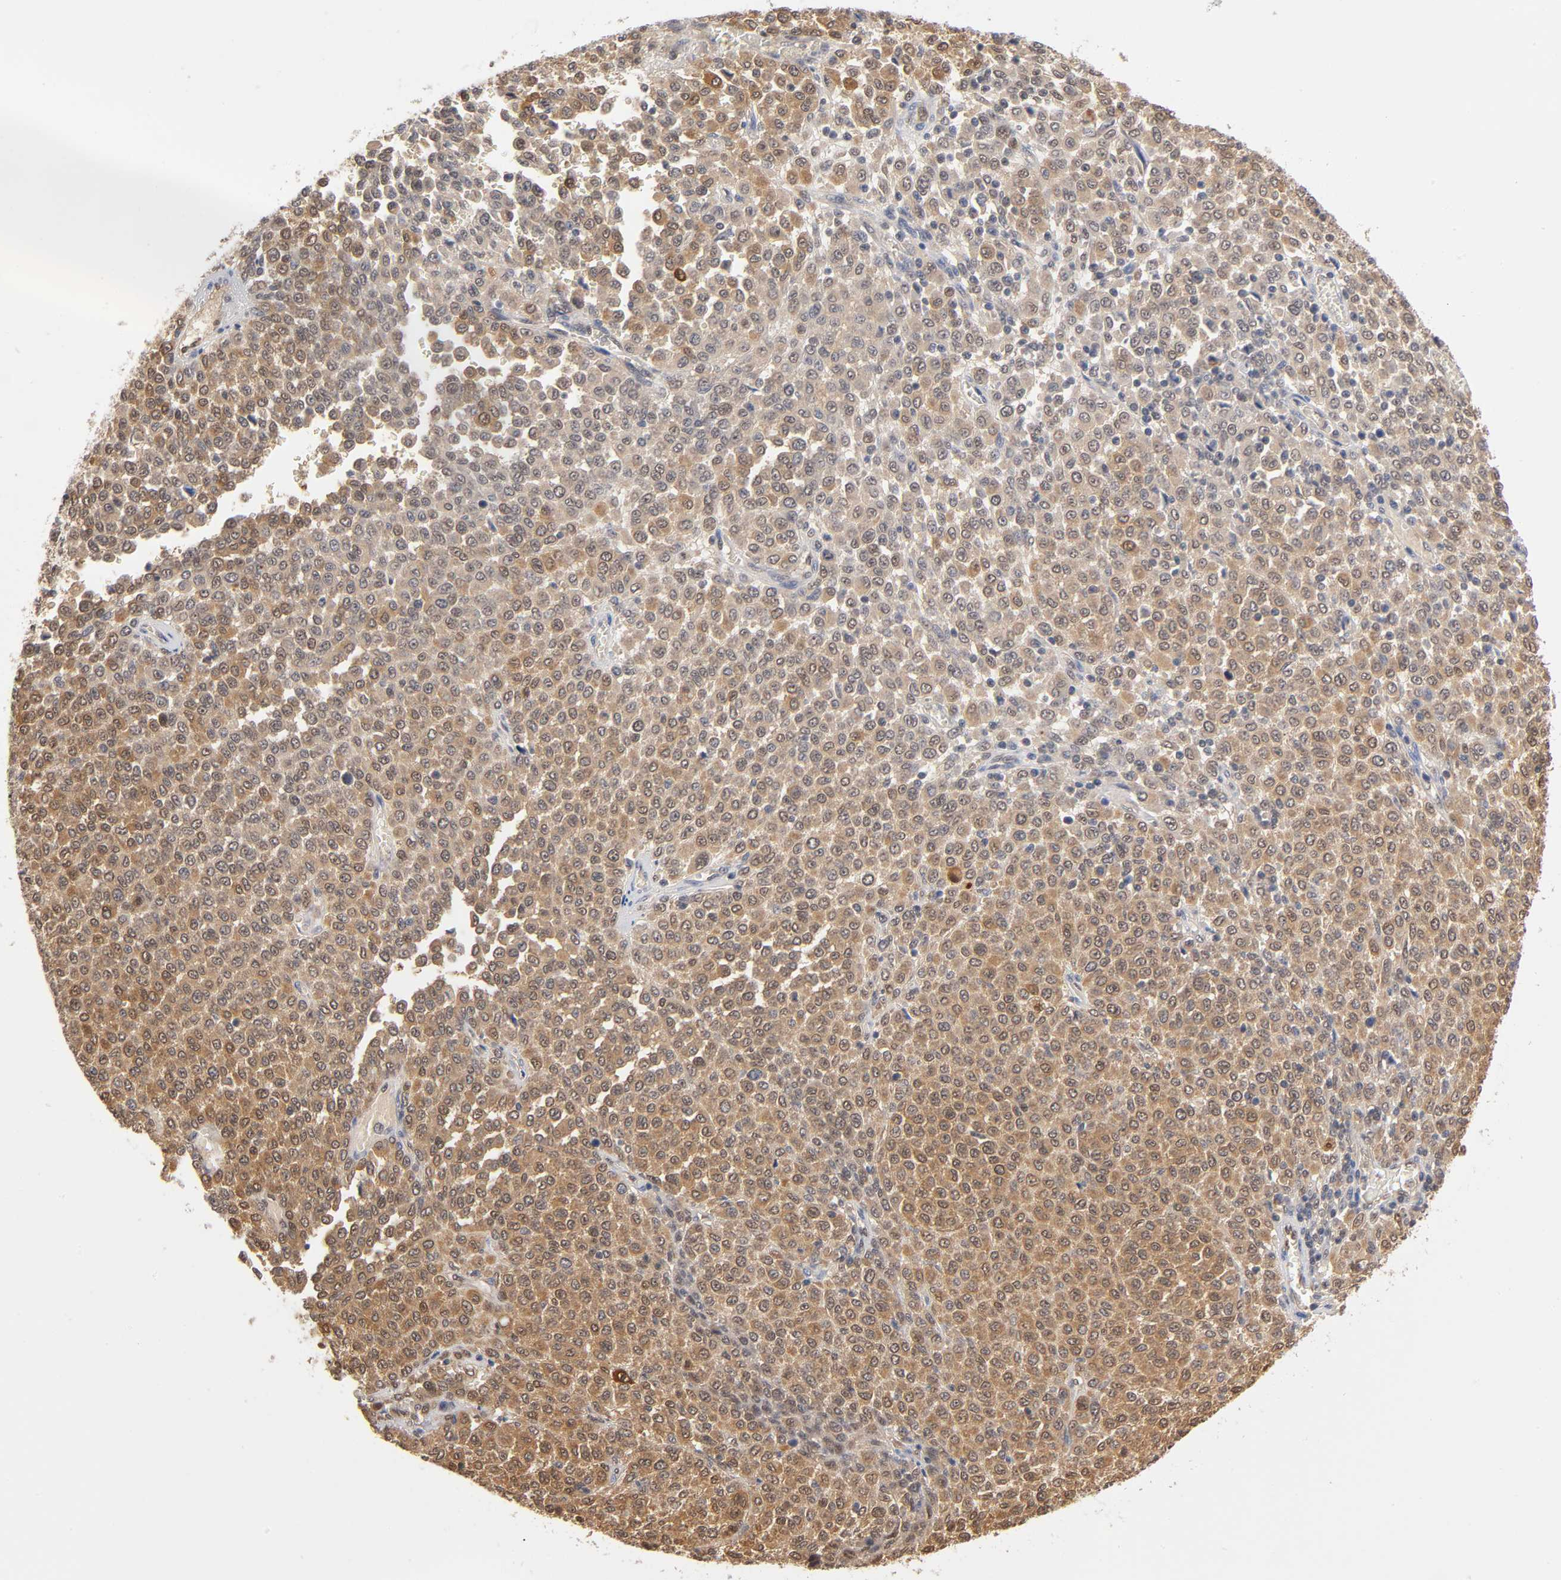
{"staining": {"intensity": "strong", "quantity": ">75%", "location": "cytoplasmic/membranous"}, "tissue": "melanoma", "cell_type": "Tumor cells", "image_type": "cancer", "snomed": [{"axis": "morphology", "description": "Malignant melanoma, Metastatic site"}, {"axis": "topography", "description": "Pancreas"}], "caption": "A brown stain labels strong cytoplasmic/membranous staining of a protein in human melanoma tumor cells.", "gene": "DFFB", "patient": {"sex": "female", "age": 30}}